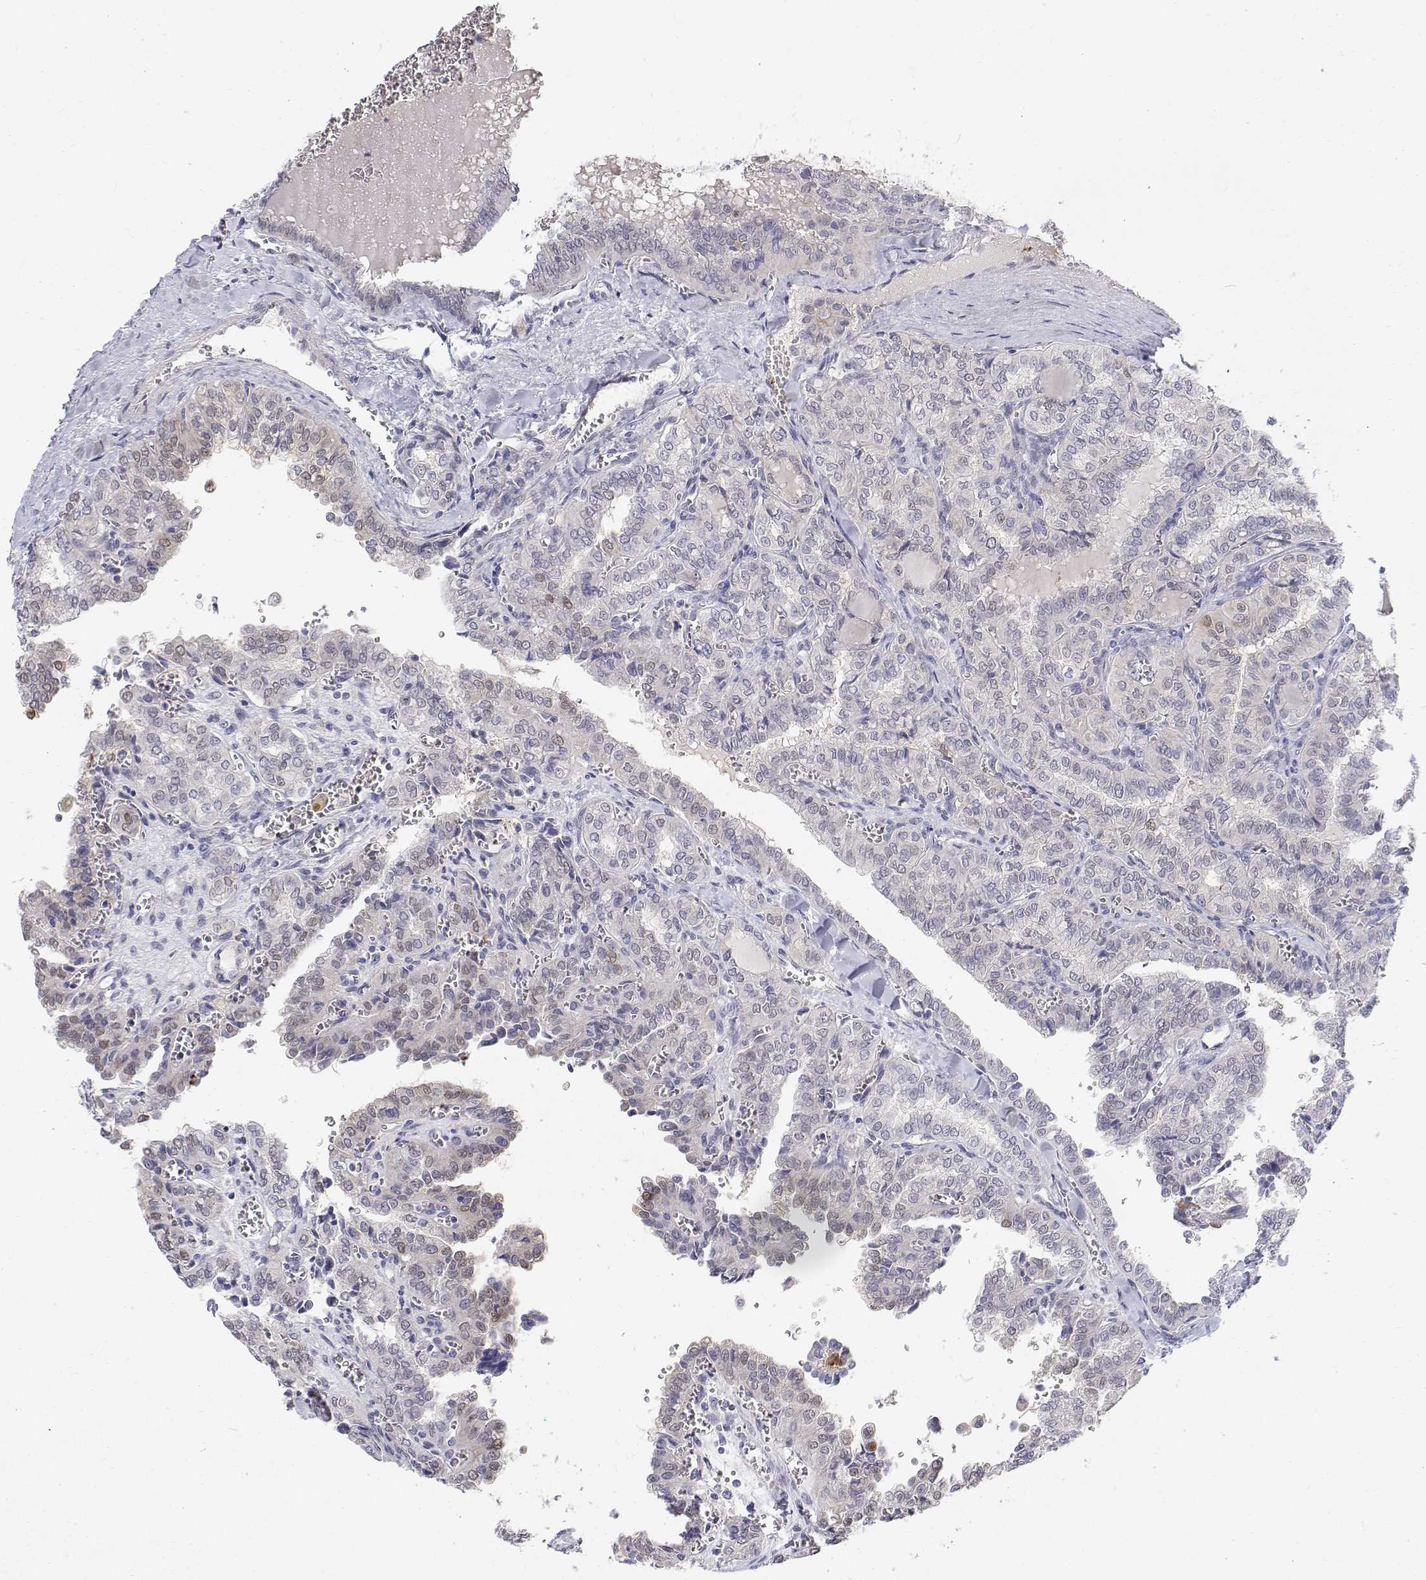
{"staining": {"intensity": "negative", "quantity": "none", "location": "none"}, "tissue": "thyroid cancer", "cell_type": "Tumor cells", "image_type": "cancer", "snomed": [{"axis": "morphology", "description": "Papillary adenocarcinoma, NOS"}, {"axis": "topography", "description": "Thyroid gland"}], "caption": "Tumor cells show no significant expression in papillary adenocarcinoma (thyroid).", "gene": "MYPN", "patient": {"sex": "female", "age": 41}}